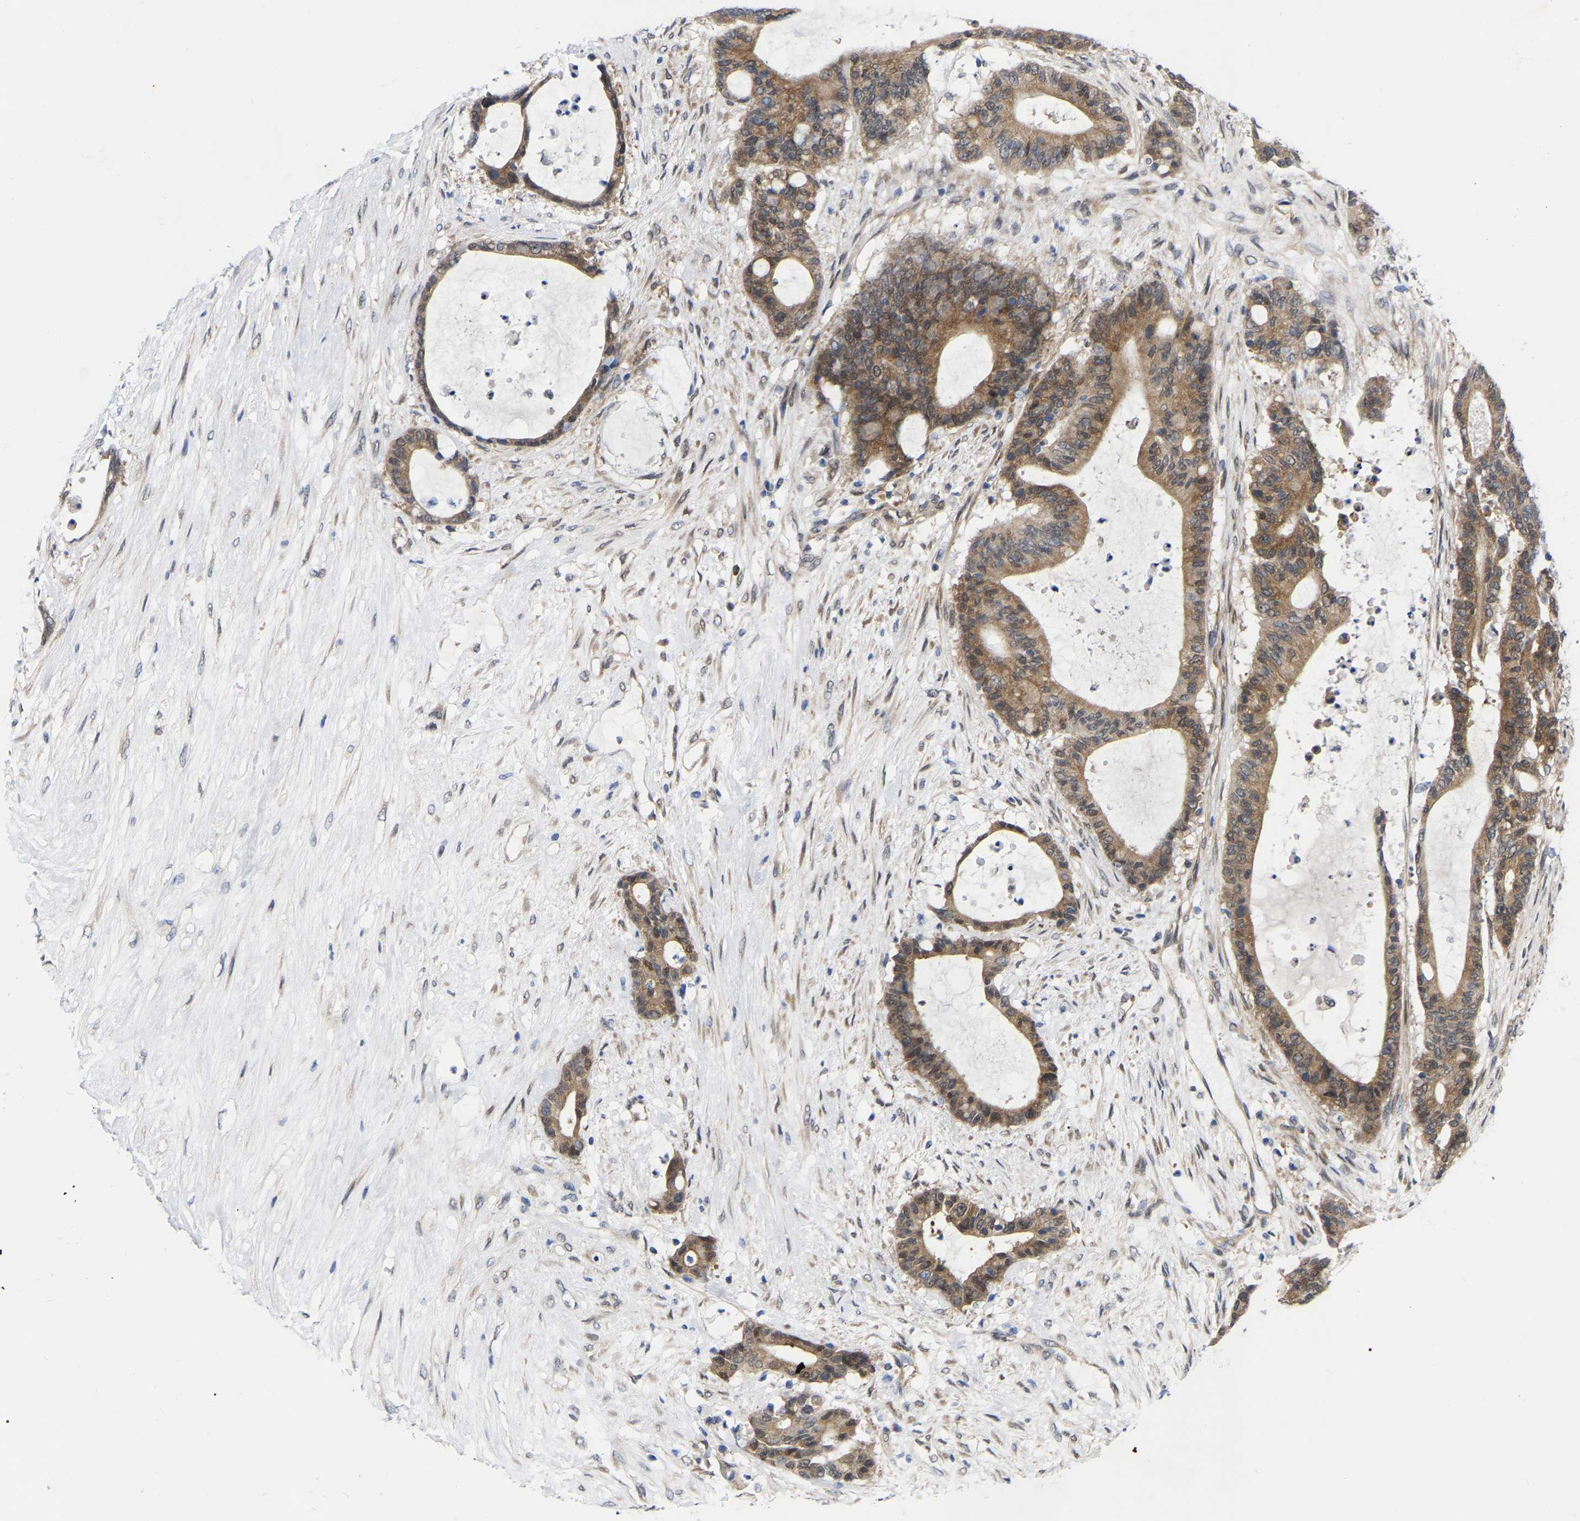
{"staining": {"intensity": "moderate", "quantity": ">75%", "location": "cytoplasmic/membranous"}, "tissue": "liver cancer", "cell_type": "Tumor cells", "image_type": "cancer", "snomed": [{"axis": "morphology", "description": "Cholangiocarcinoma"}, {"axis": "topography", "description": "Liver"}], "caption": "Immunohistochemical staining of human liver cancer (cholangiocarcinoma) displays medium levels of moderate cytoplasmic/membranous expression in about >75% of tumor cells.", "gene": "UBE4B", "patient": {"sex": "female", "age": 73}}